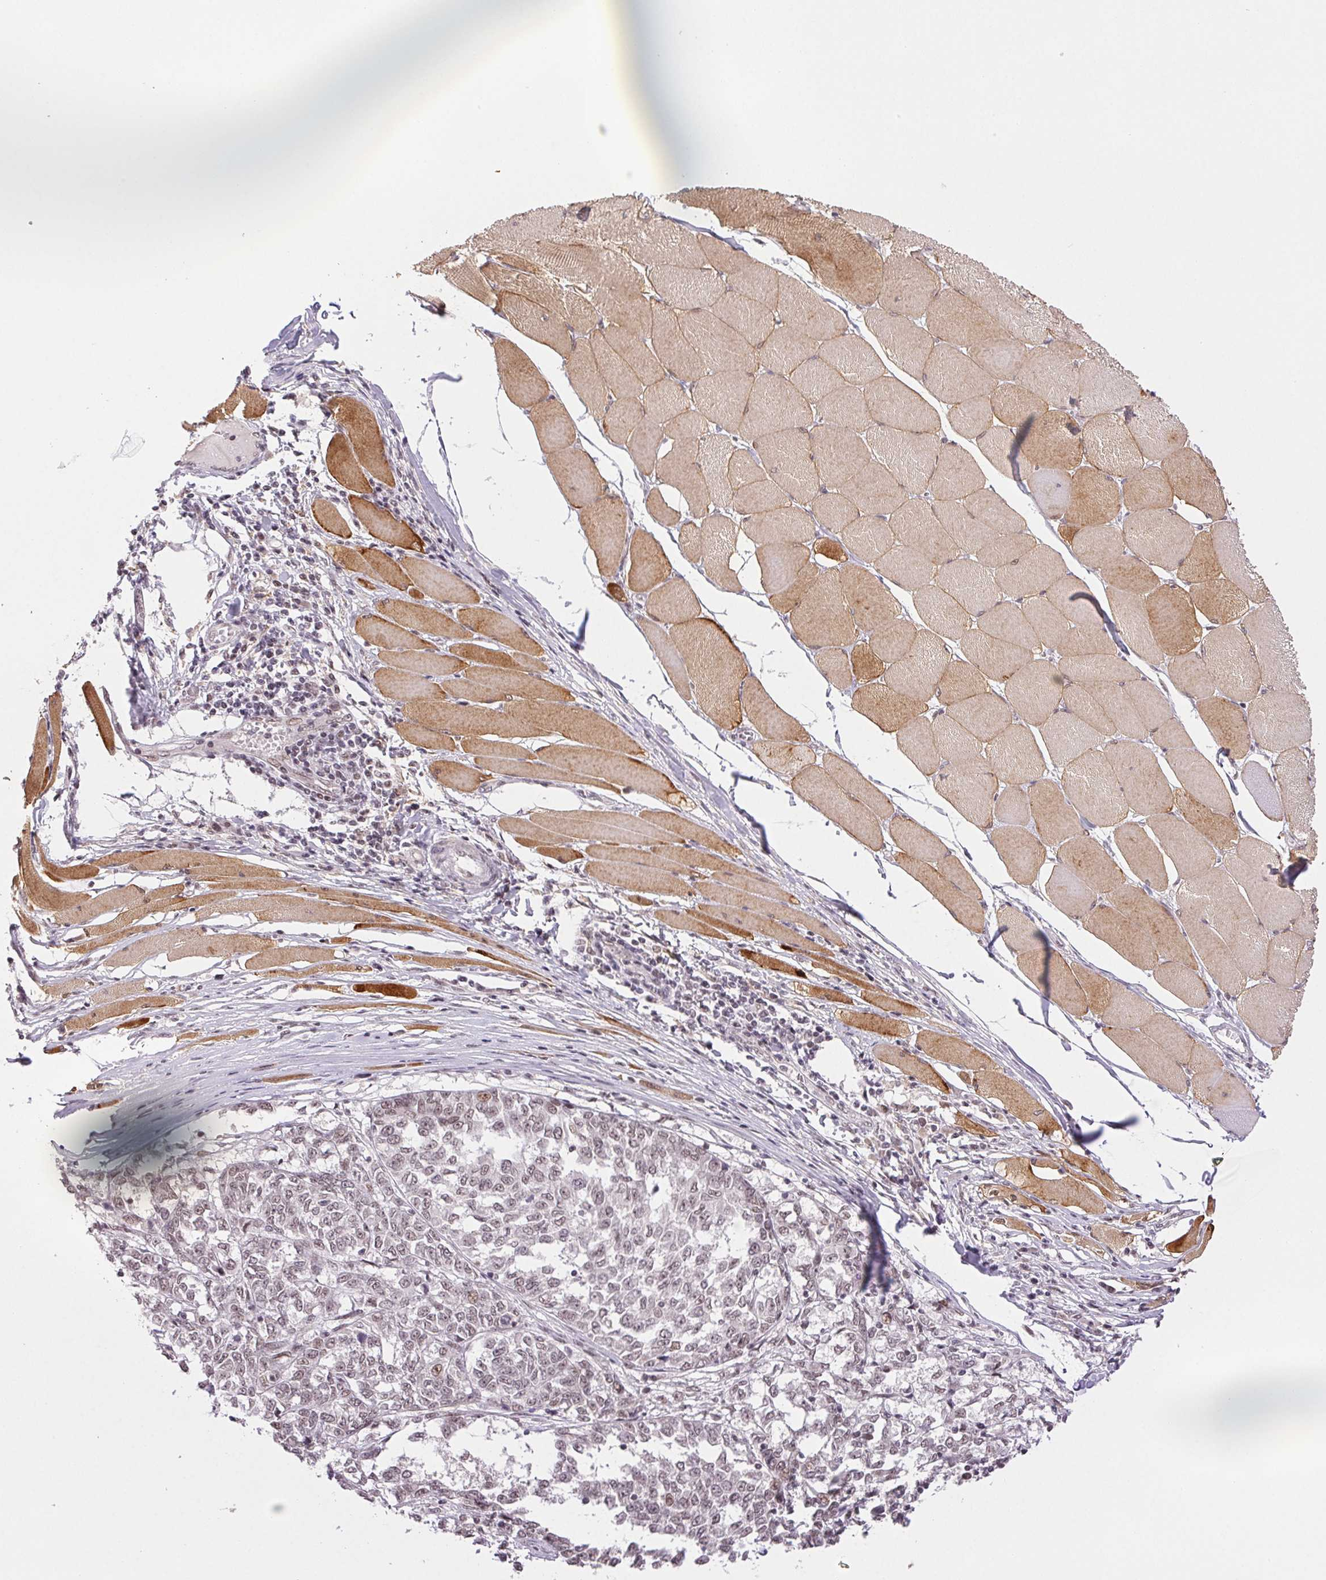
{"staining": {"intensity": "moderate", "quantity": "<25%", "location": "nuclear"}, "tissue": "melanoma", "cell_type": "Tumor cells", "image_type": "cancer", "snomed": [{"axis": "morphology", "description": "Malignant melanoma, NOS"}, {"axis": "topography", "description": "Skin"}], "caption": "A brown stain shows moderate nuclear positivity of a protein in human melanoma tumor cells. The staining is performed using DAB (3,3'-diaminobenzidine) brown chromogen to label protein expression. The nuclei are counter-stained blue using hematoxylin.", "gene": "PRPF18", "patient": {"sex": "female", "age": 72}}